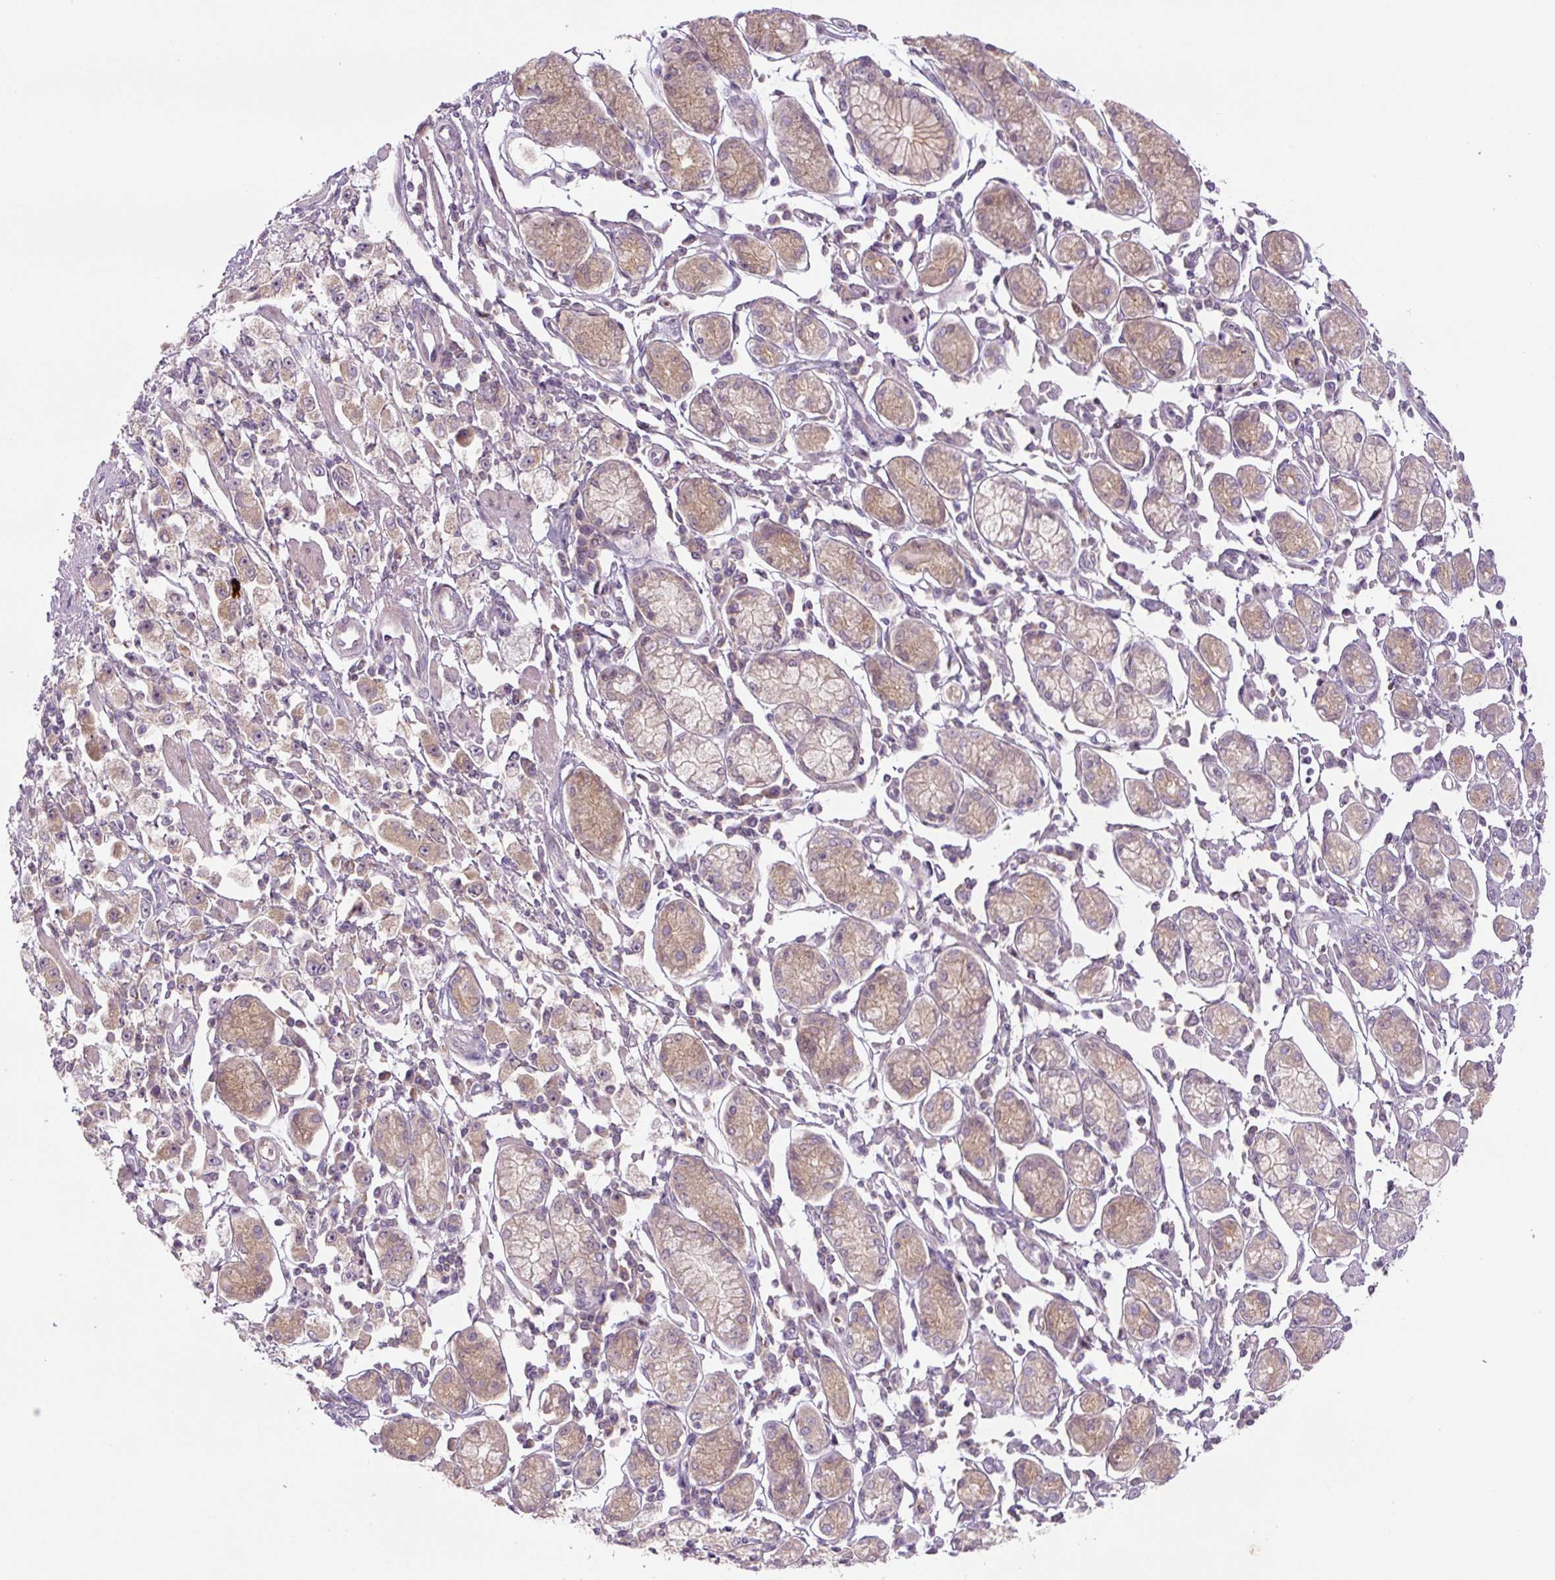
{"staining": {"intensity": "weak", "quantity": "<25%", "location": "cytoplasmic/membranous"}, "tissue": "stomach cancer", "cell_type": "Tumor cells", "image_type": "cancer", "snomed": [{"axis": "morphology", "description": "Adenocarcinoma, NOS"}, {"axis": "topography", "description": "Stomach"}], "caption": "High power microscopy micrograph of an IHC micrograph of stomach adenocarcinoma, revealing no significant positivity in tumor cells. (Stains: DAB (3,3'-diaminobenzidine) immunohistochemistry (IHC) with hematoxylin counter stain, Microscopy: brightfield microscopy at high magnification).", "gene": "YIF1B", "patient": {"sex": "female", "age": 59}}